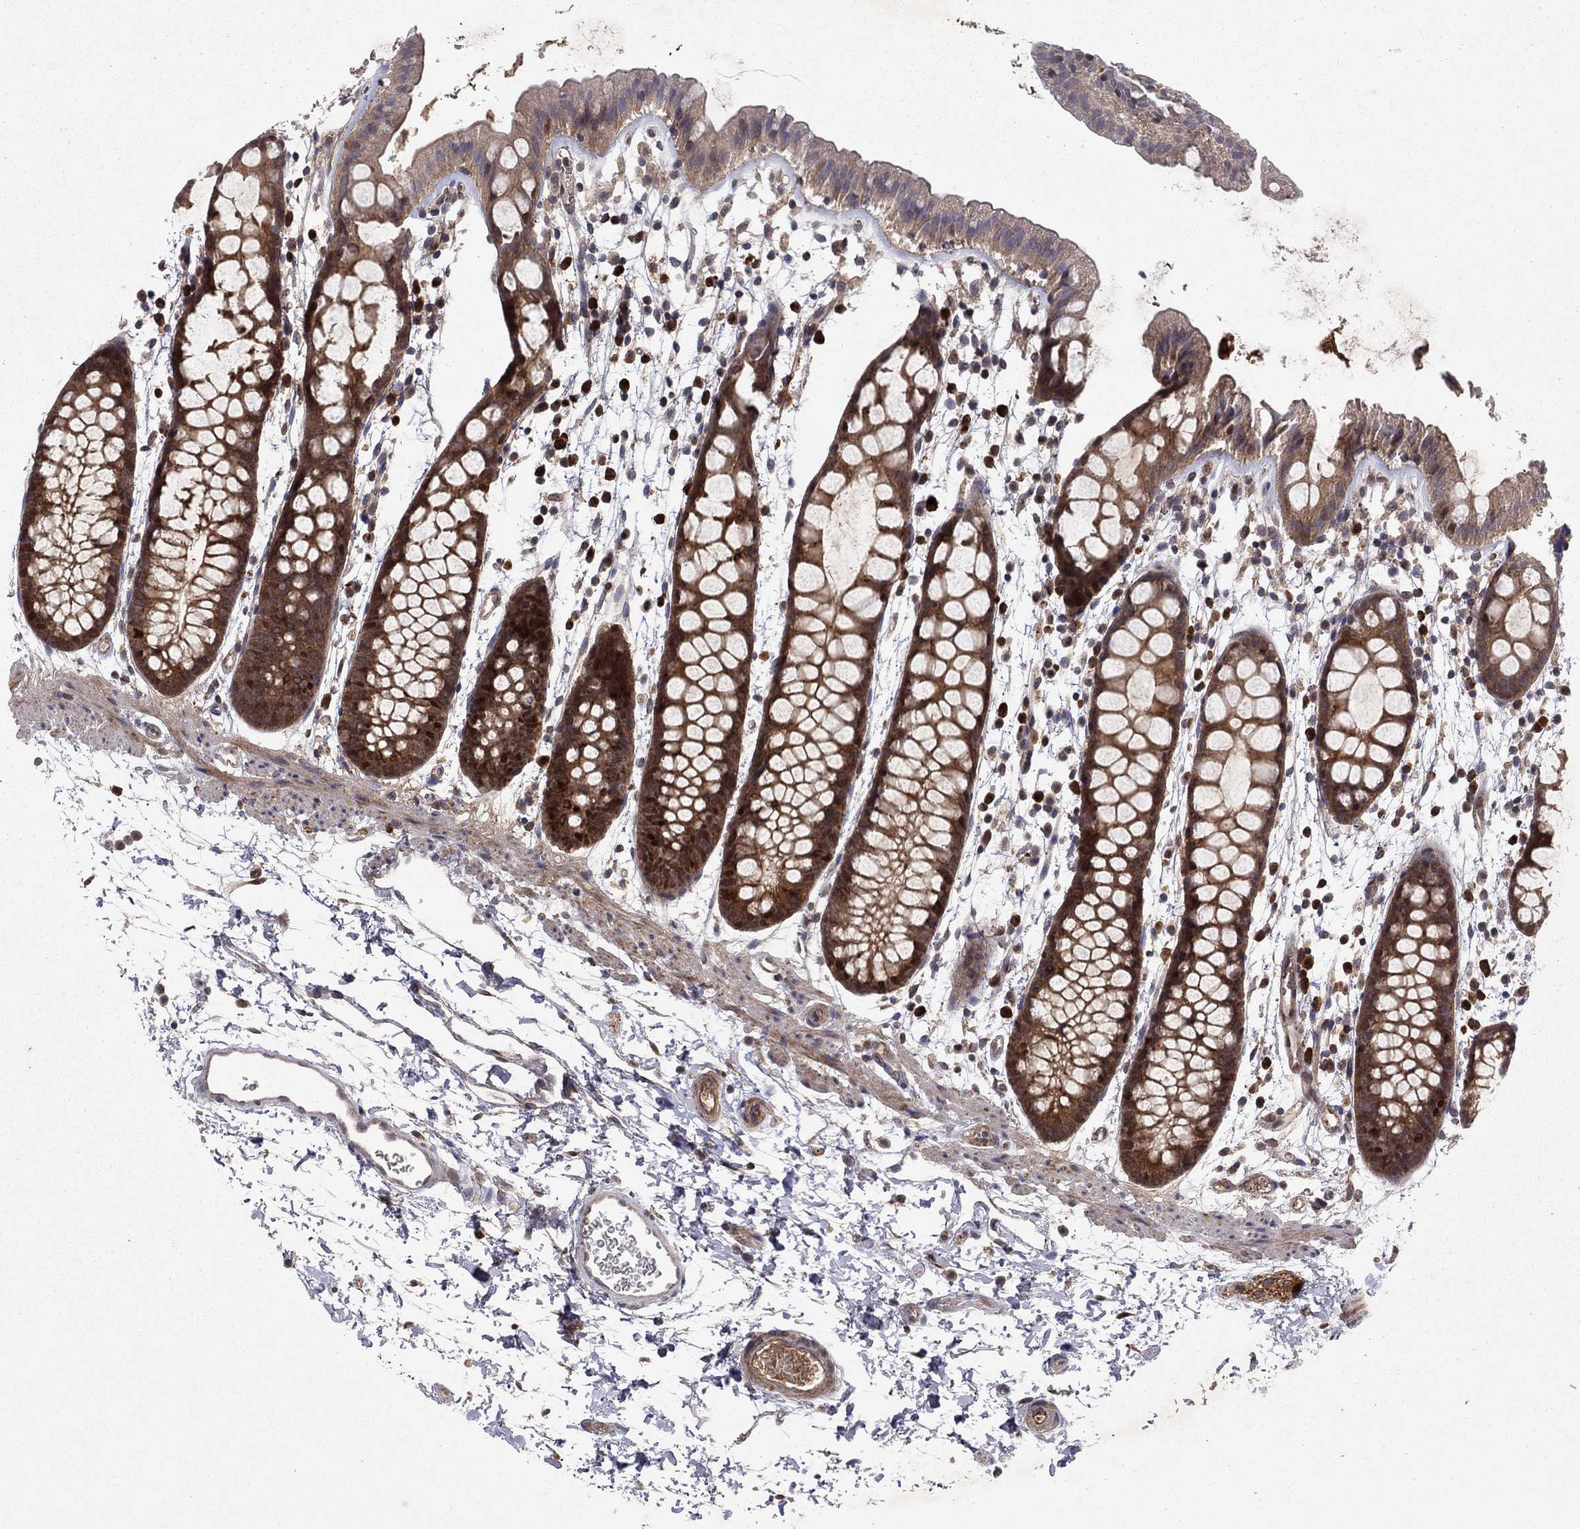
{"staining": {"intensity": "strong", "quantity": "25%-75%", "location": "cytoplasmic/membranous,nuclear"}, "tissue": "rectum", "cell_type": "Glandular cells", "image_type": "normal", "snomed": [{"axis": "morphology", "description": "Normal tissue, NOS"}, {"axis": "topography", "description": "Rectum"}], "caption": "Strong cytoplasmic/membranous,nuclear protein positivity is identified in about 25%-75% of glandular cells in rectum.", "gene": "CRTC1", "patient": {"sex": "male", "age": 57}}